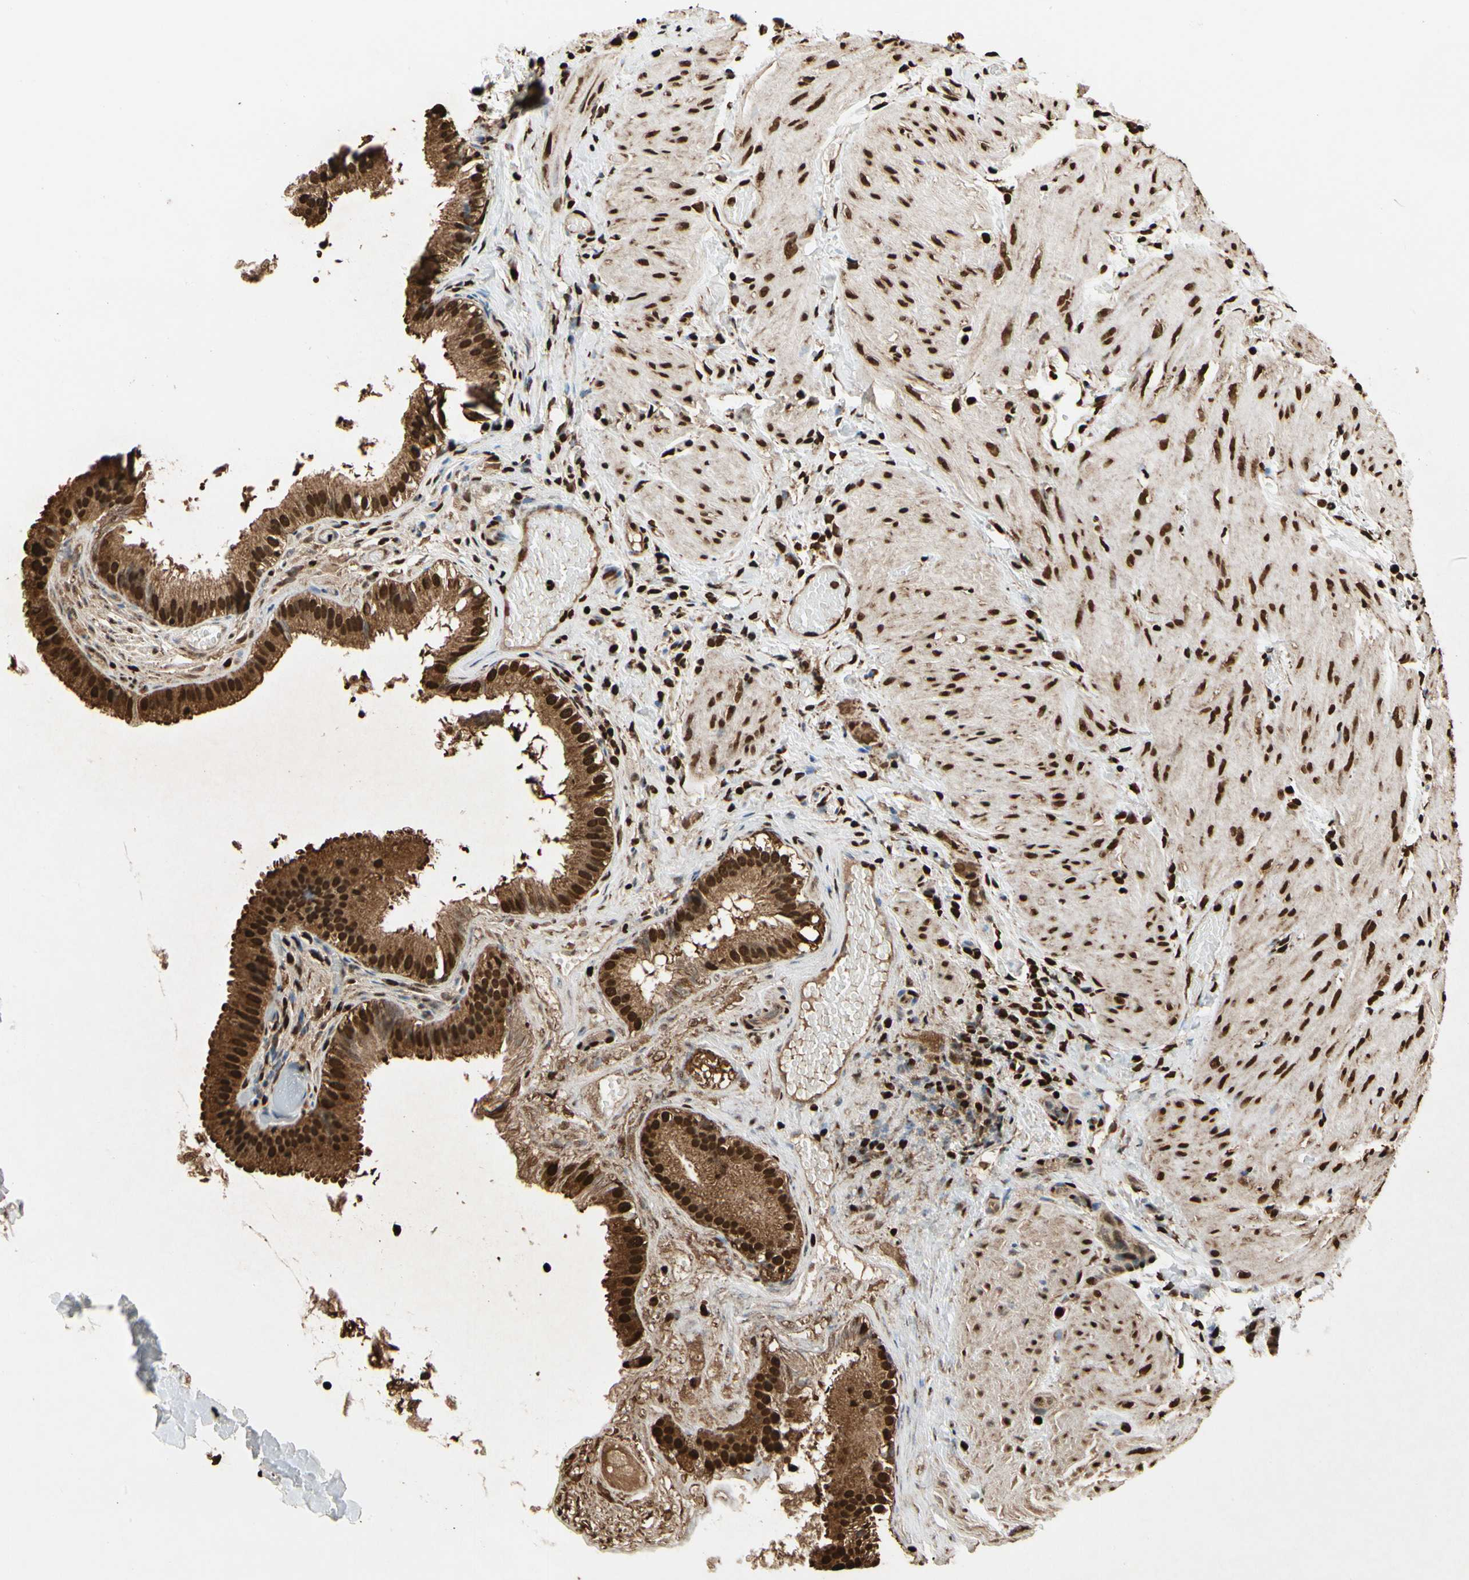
{"staining": {"intensity": "strong", "quantity": ">75%", "location": "cytoplasmic/membranous,nuclear"}, "tissue": "gallbladder", "cell_type": "Glandular cells", "image_type": "normal", "snomed": [{"axis": "morphology", "description": "Normal tissue, NOS"}, {"axis": "topography", "description": "Gallbladder"}], "caption": "A high-resolution photomicrograph shows immunohistochemistry (IHC) staining of normal gallbladder, which demonstrates strong cytoplasmic/membranous,nuclear expression in about >75% of glandular cells. (DAB (3,3'-diaminobenzidine) IHC with brightfield microscopy, high magnification).", "gene": "HNRNPK", "patient": {"sex": "female", "age": 26}}